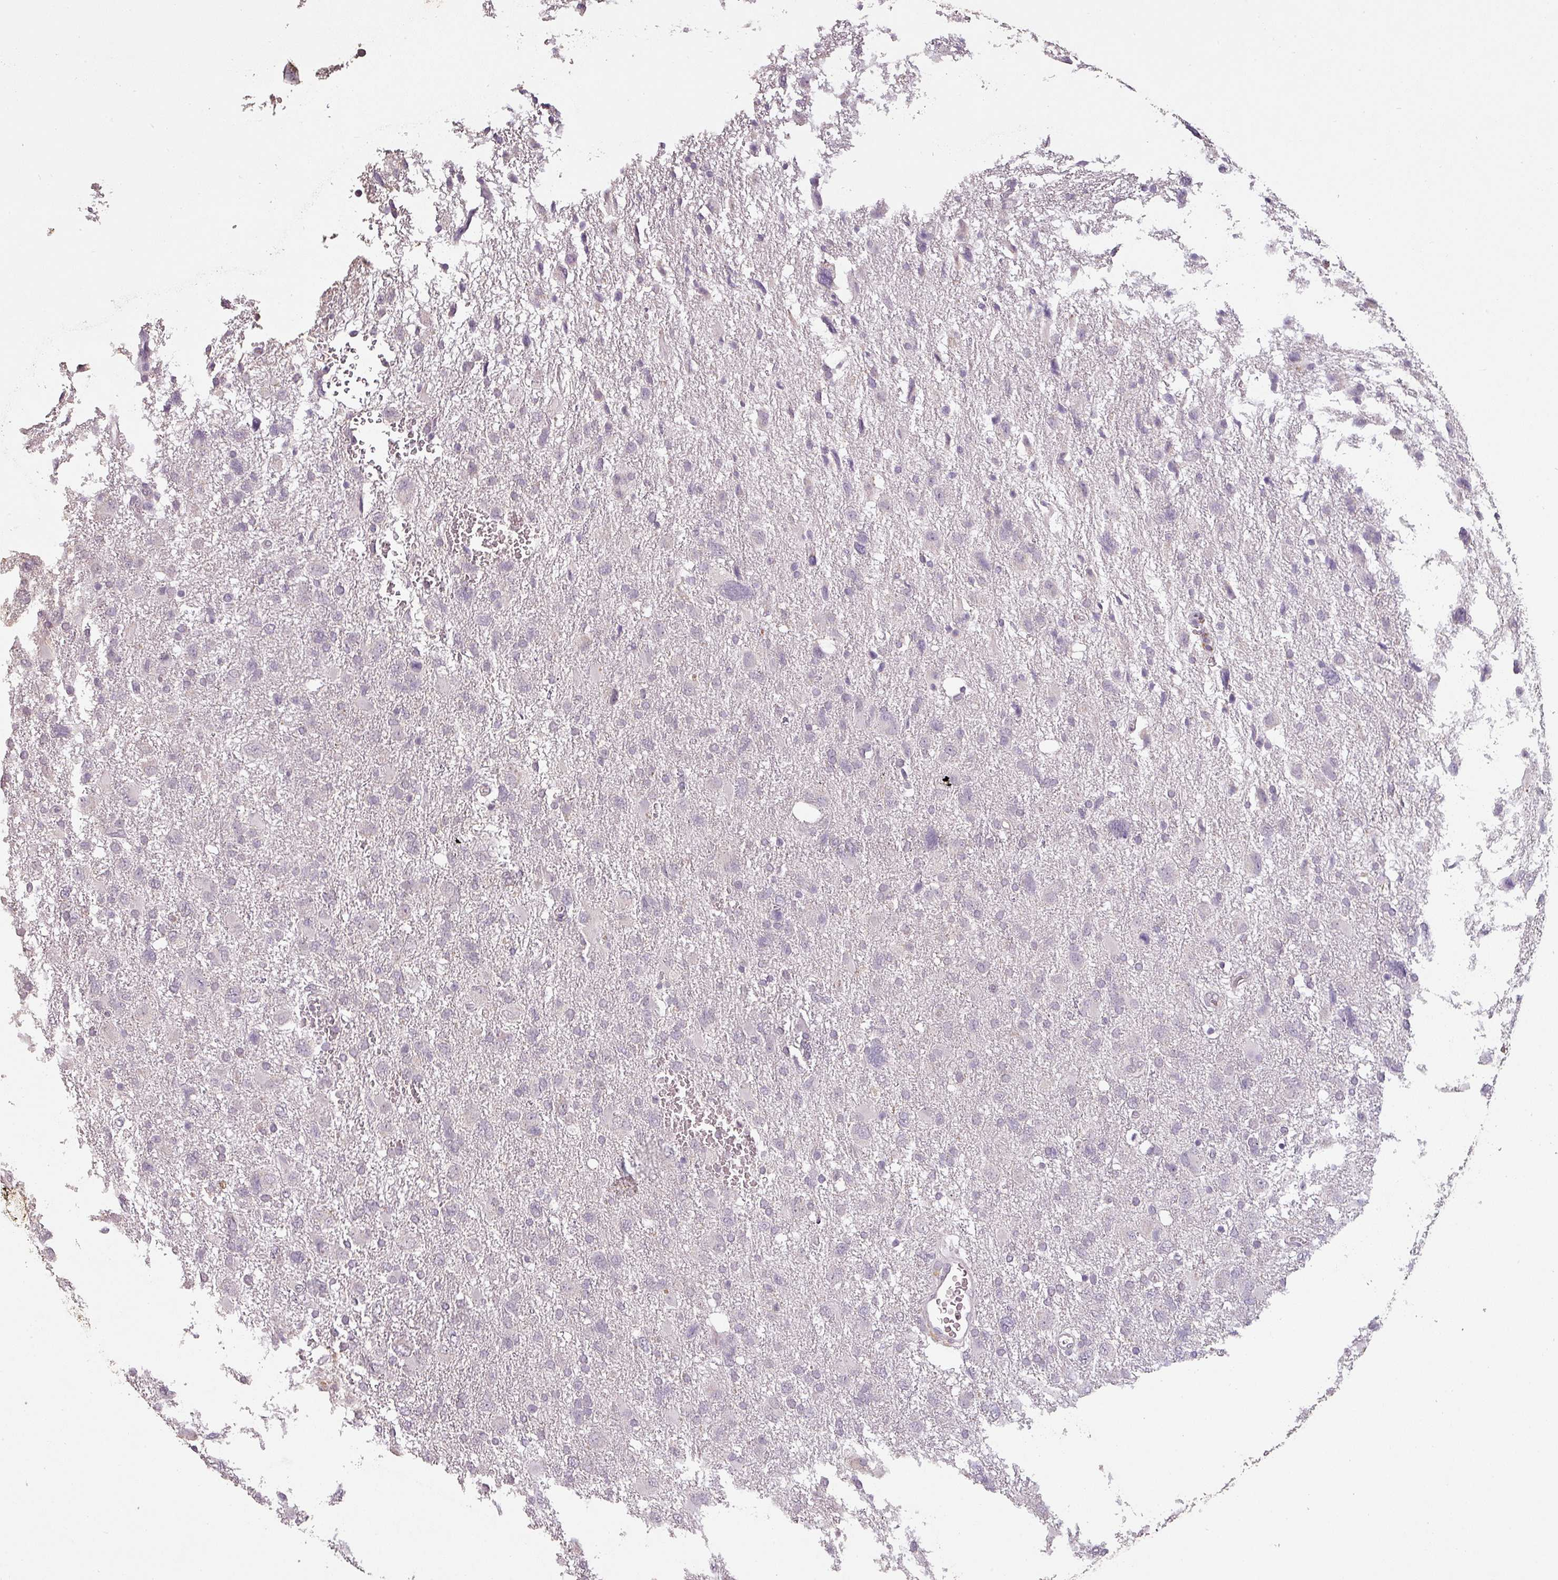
{"staining": {"intensity": "negative", "quantity": "none", "location": "none"}, "tissue": "glioma", "cell_type": "Tumor cells", "image_type": "cancer", "snomed": [{"axis": "morphology", "description": "Glioma, malignant, High grade"}, {"axis": "topography", "description": "Brain"}], "caption": "The image exhibits no staining of tumor cells in malignant glioma (high-grade). (Stains: DAB IHC with hematoxylin counter stain, Microscopy: brightfield microscopy at high magnification).", "gene": "LYPLA1", "patient": {"sex": "male", "age": 61}}